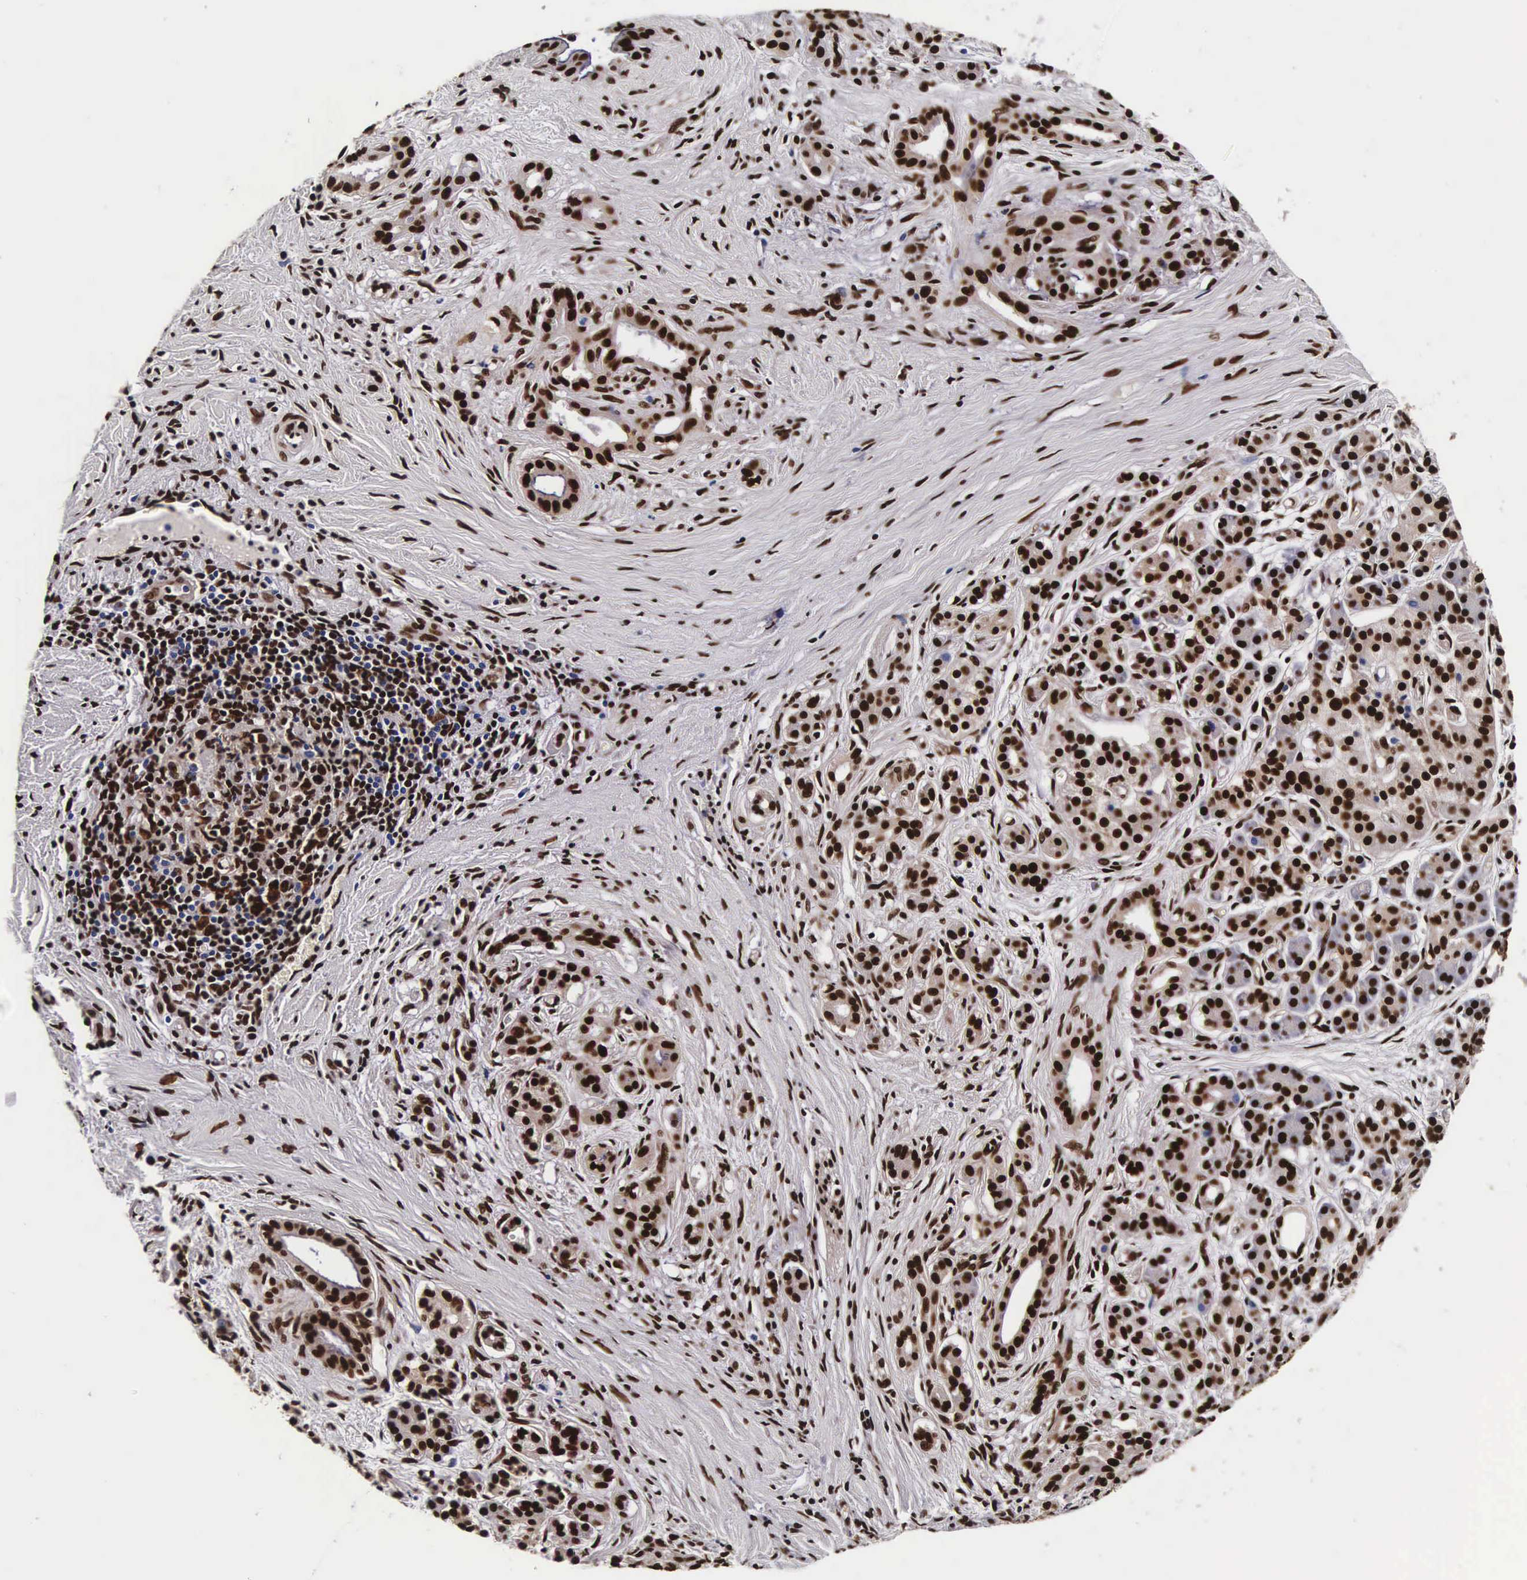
{"staining": {"intensity": "strong", "quantity": ">75%", "location": "nuclear"}, "tissue": "pancreatic cancer", "cell_type": "Tumor cells", "image_type": "cancer", "snomed": [{"axis": "morphology", "description": "Adenocarcinoma, NOS"}, {"axis": "topography", "description": "Pancreas"}], "caption": "DAB immunohistochemical staining of pancreatic adenocarcinoma reveals strong nuclear protein positivity in about >75% of tumor cells. (Brightfield microscopy of DAB IHC at high magnification).", "gene": "PABPN1", "patient": {"sex": "male", "age": 59}}